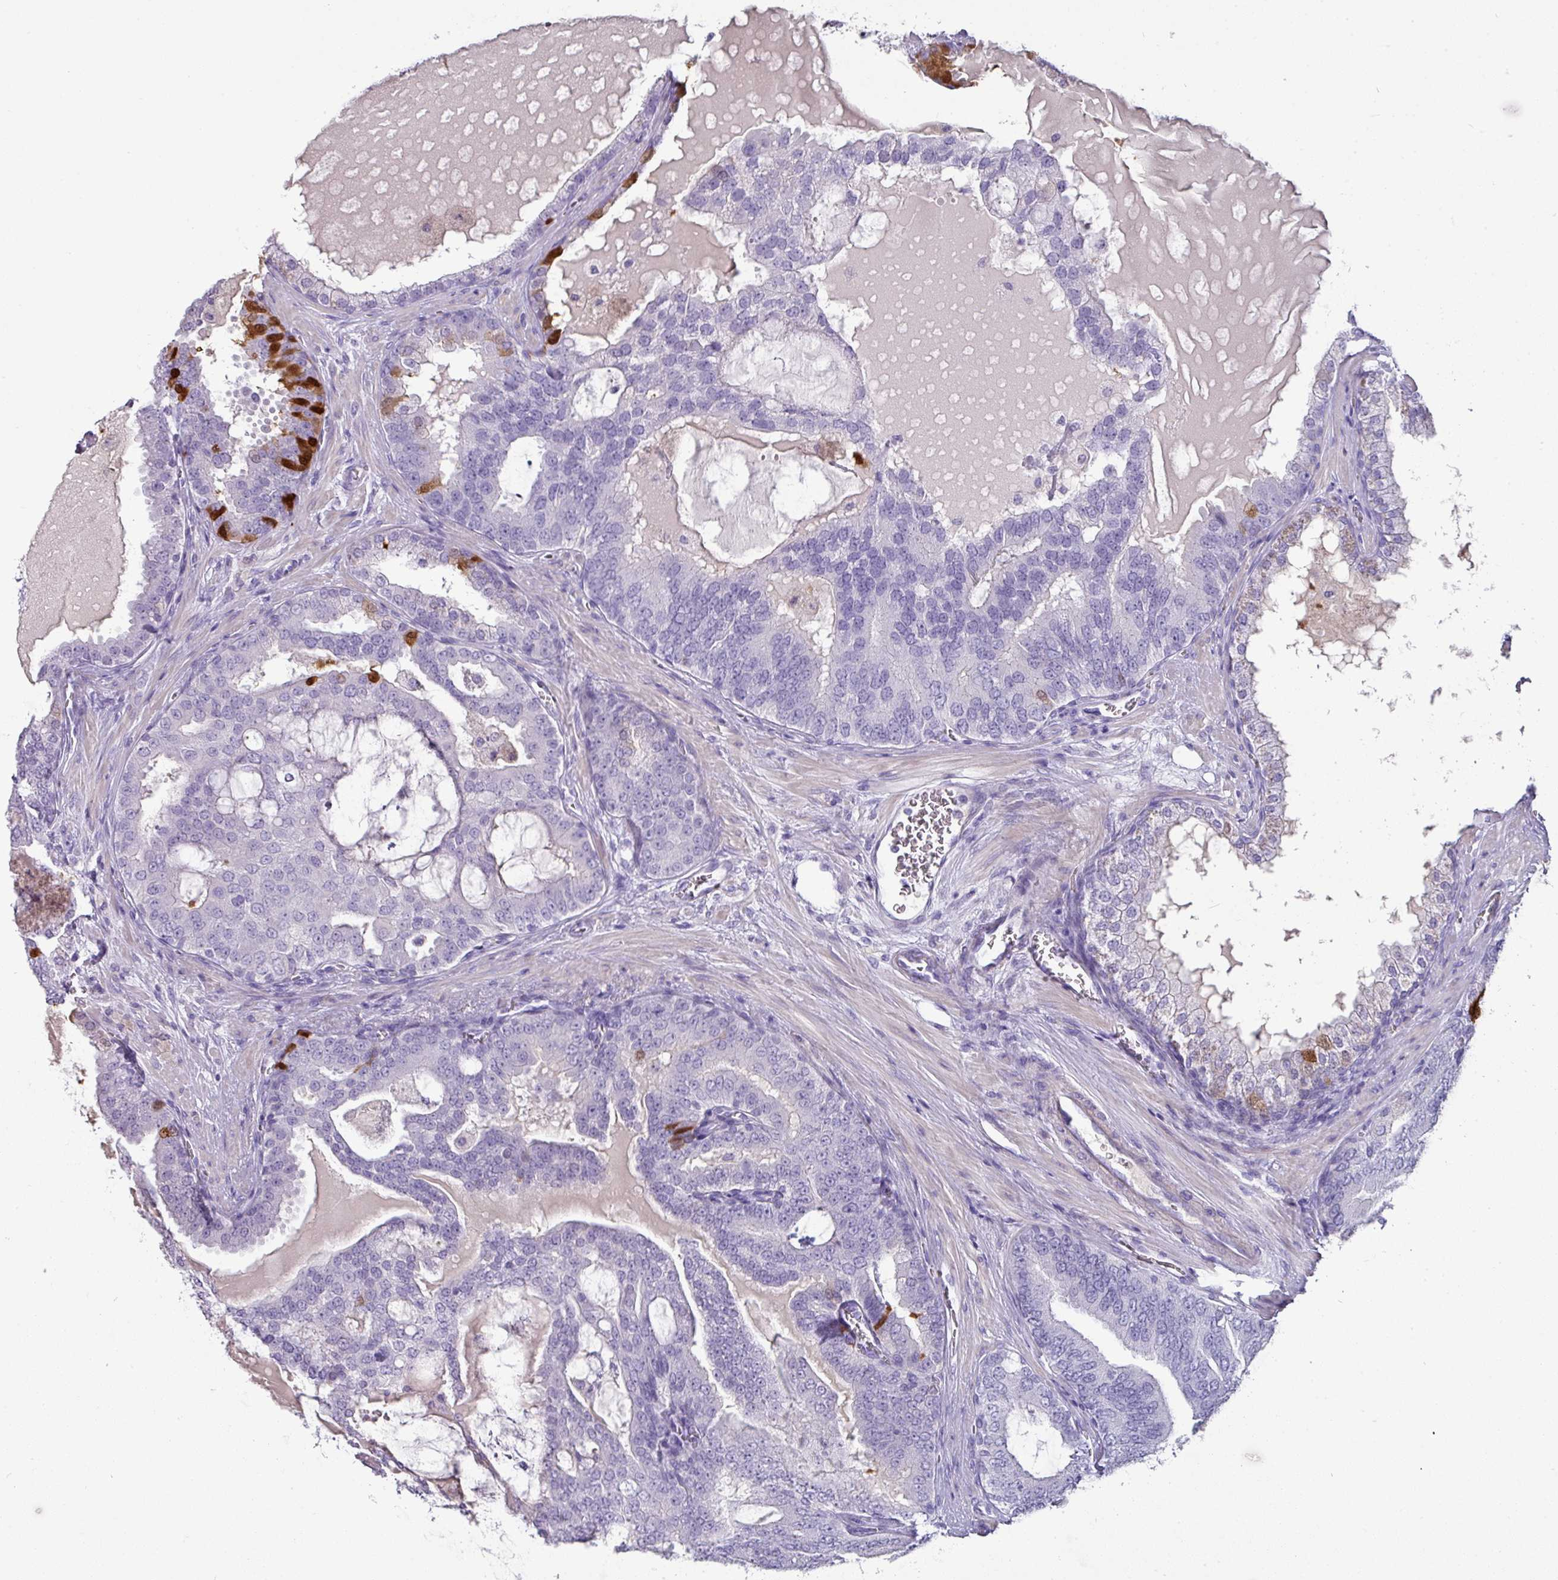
{"staining": {"intensity": "strong", "quantity": "<25%", "location": "cytoplasmic/membranous"}, "tissue": "prostate cancer", "cell_type": "Tumor cells", "image_type": "cancer", "snomed": [{"axis": "morphology", "description": "Adenocarcinoma, High grade"}, {"axis": "topography", "description": "Prostate"}], "caption": "About <25% of tumor cells in human prostate high-grade adenocarcinoma demonstrate strong cytoplasmic/membranous protein positivity as visualized by brown immunohistochemical staining.", "gene": "GSTA3", "patient": {"sex": "male", "age": 55}}